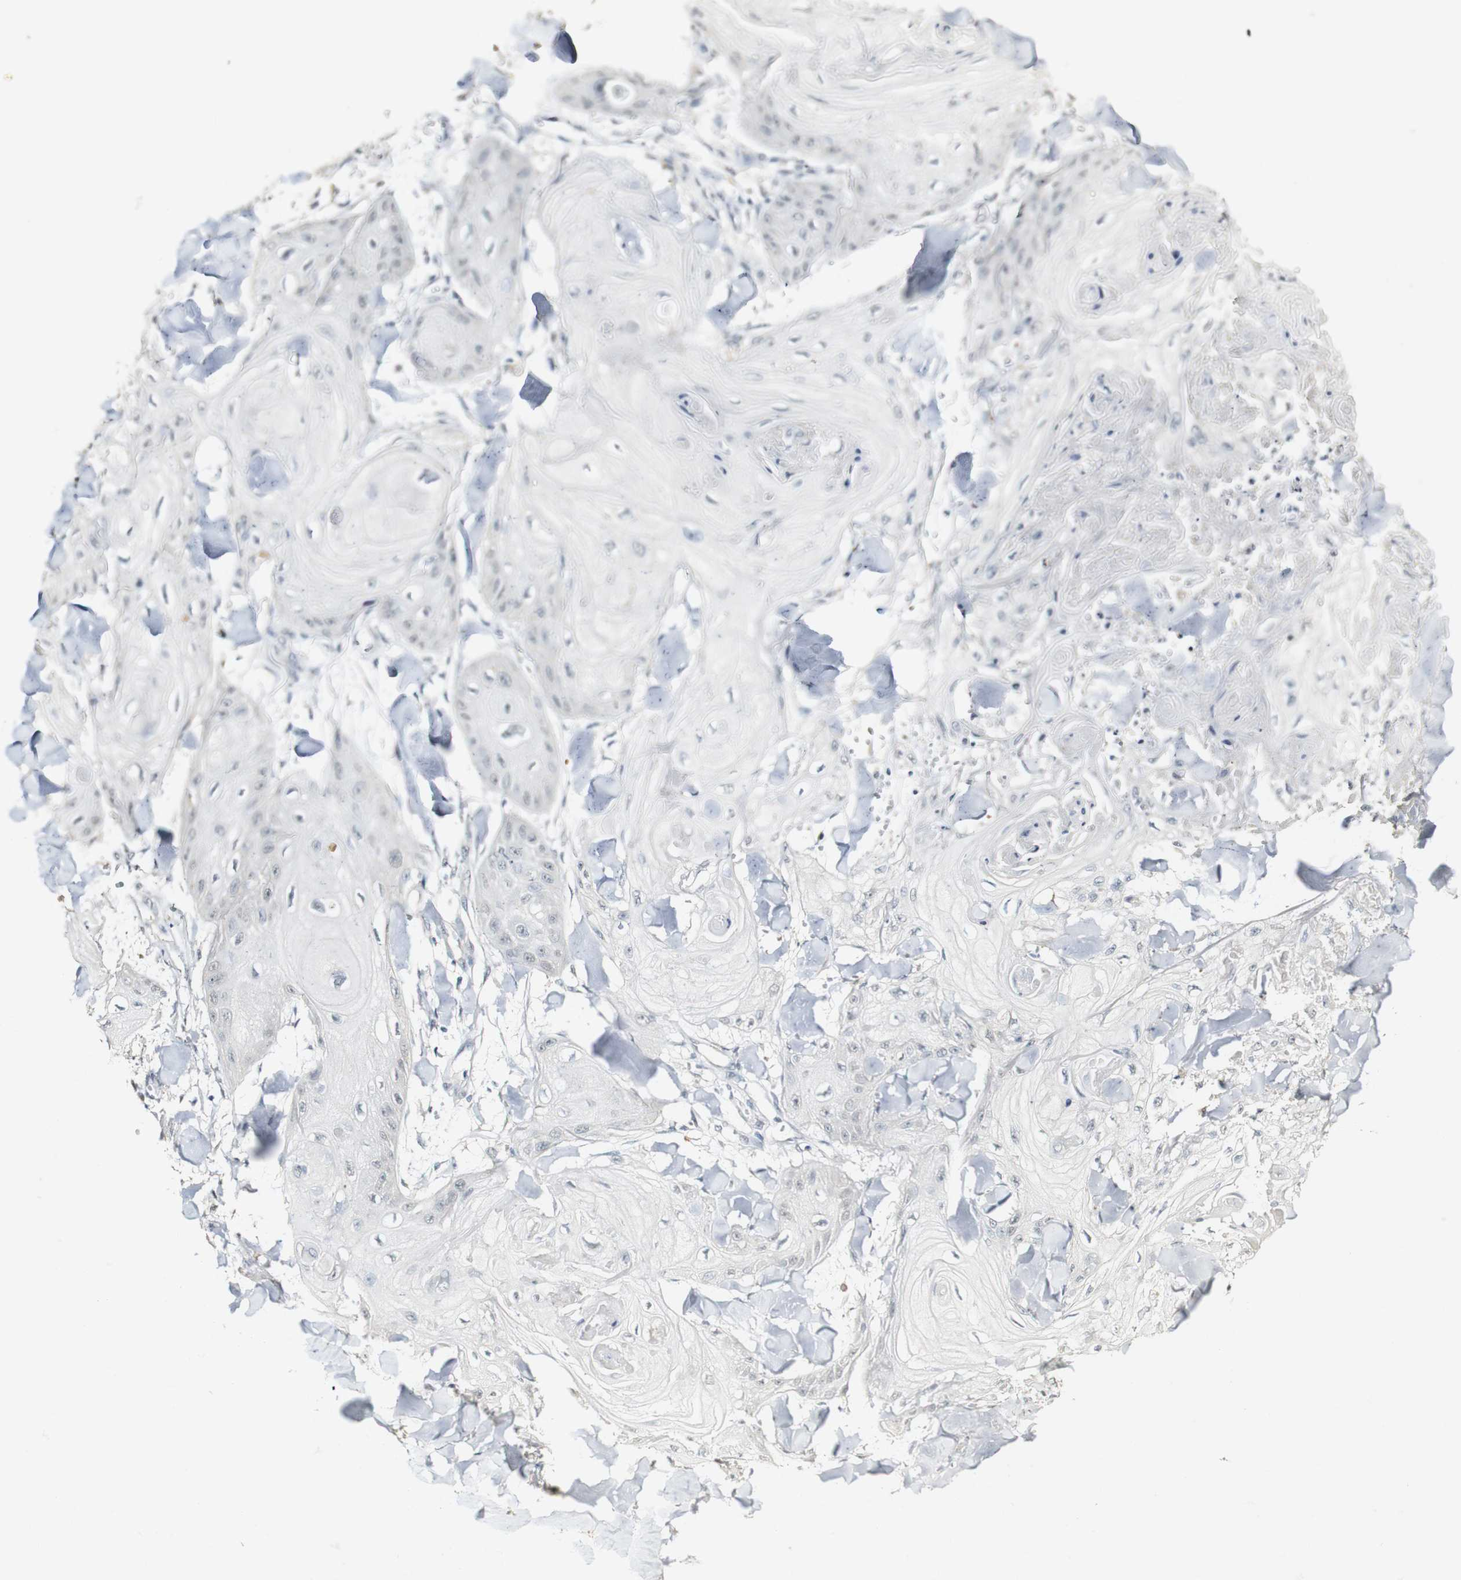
{"staining": {"intensity": "negative", "quantity": "none", "location": "none"}, "tissue": "skin cancer", "cell_type": "Tumor cells", "image_type": "cancer", "snomed": [{"axis": "morphology", "description": "Squamous cell carcinoma, NOS"}, {"axis": "topography", "description": "Skin"}], "caption": "IHC of human squamous cell carcinoma (skin) exhibits no positivity in tumor cells.", "gene": "SYT7", "patient": {"sex": "male", "age": 74}}